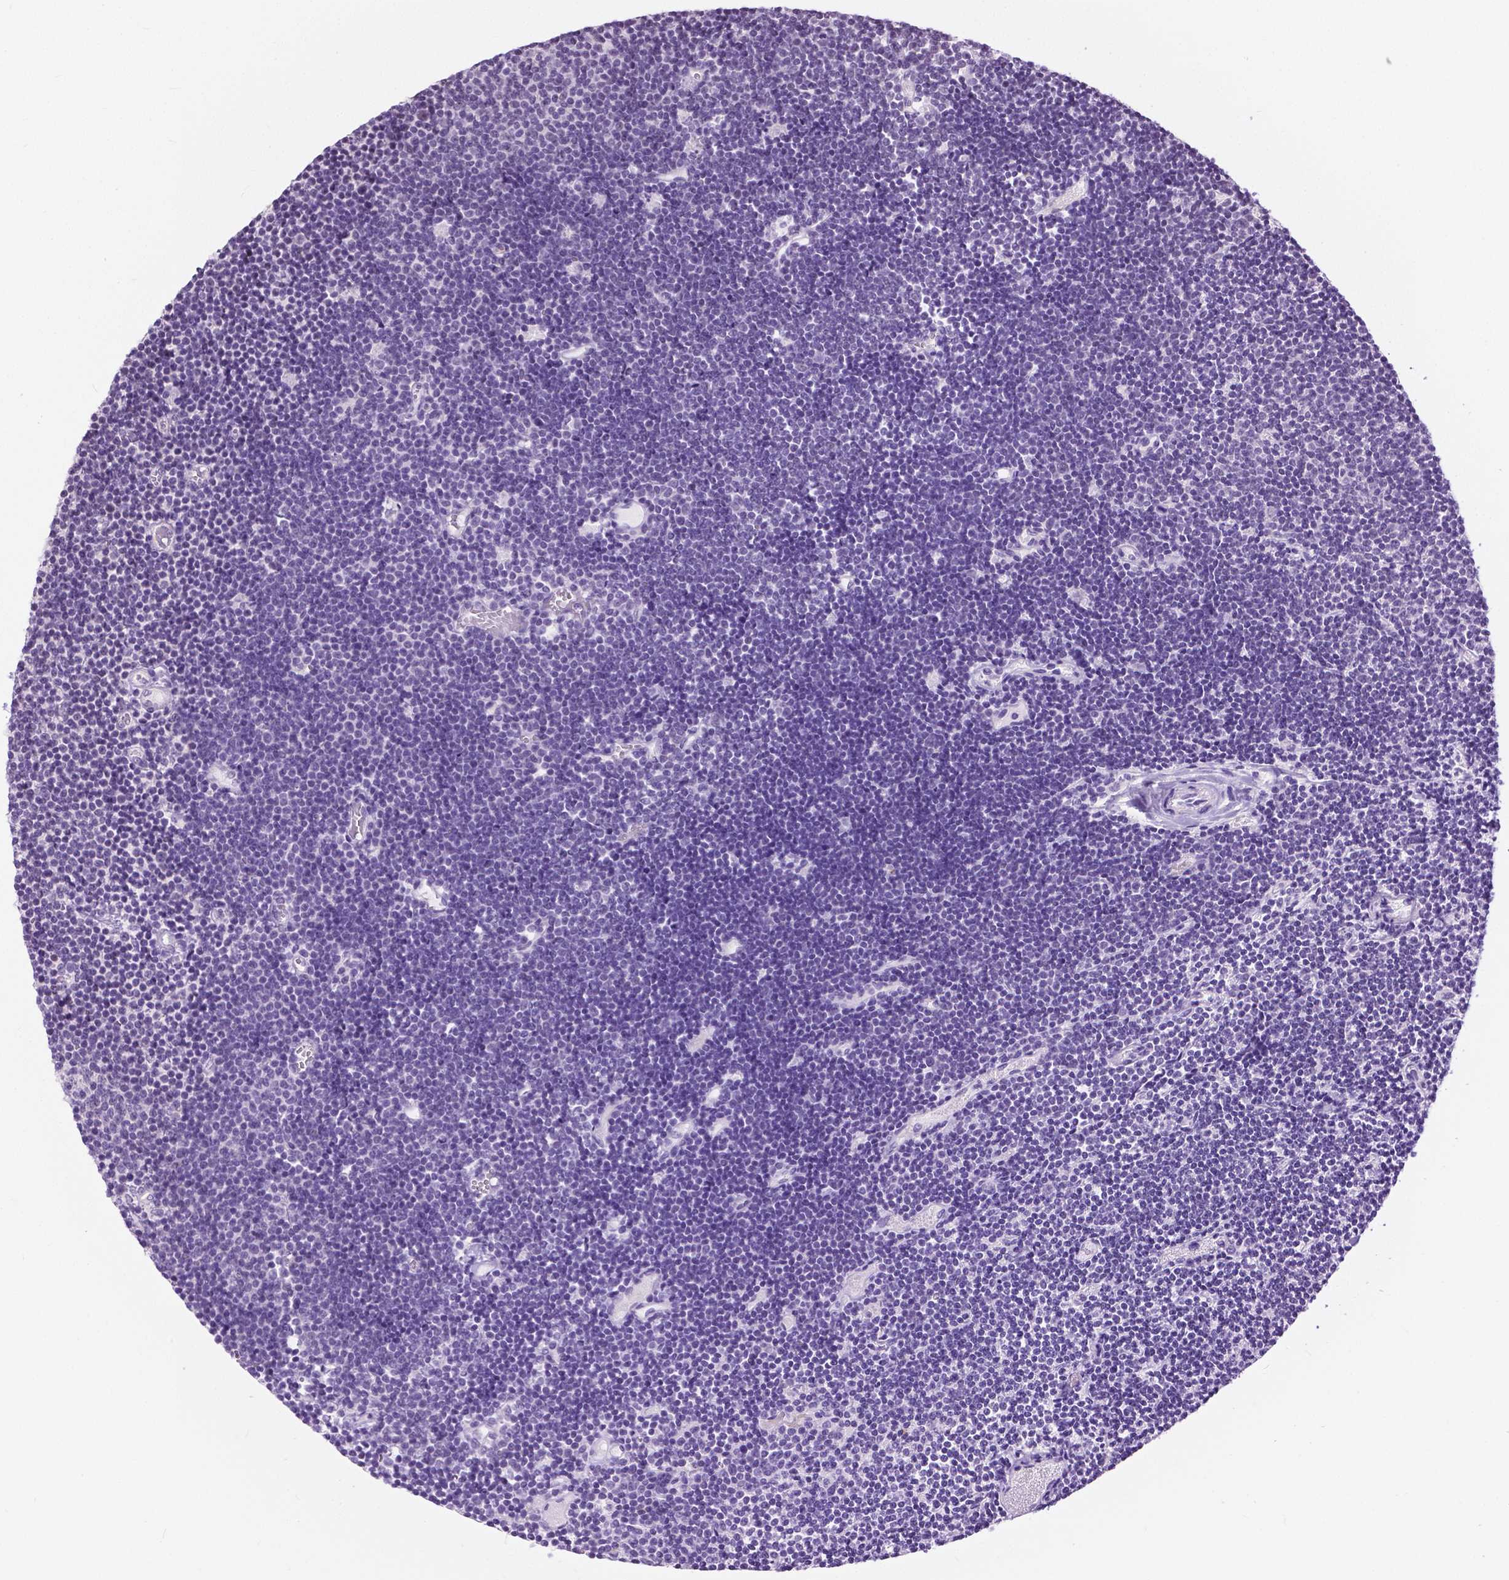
{"staining": {"intensity": "negative", "quantity": "none", "location": "none"}, "tissue": "lymphoma", "cell_type": "Tumor cells", "image_type": "cancer", "snomed": [{"axis": "morphology", "description": "Malignant lymphoma, non-Hodgkin's type, Low grade"}, {"axis": "topography", "description": "Brain"}], "caption": "This is an immunohistochemistry micrograph of lymphoma. There is no expression in tumor cells.", "gene": "GPR37L1", "patient": {"sex": "female", "age": 66}}